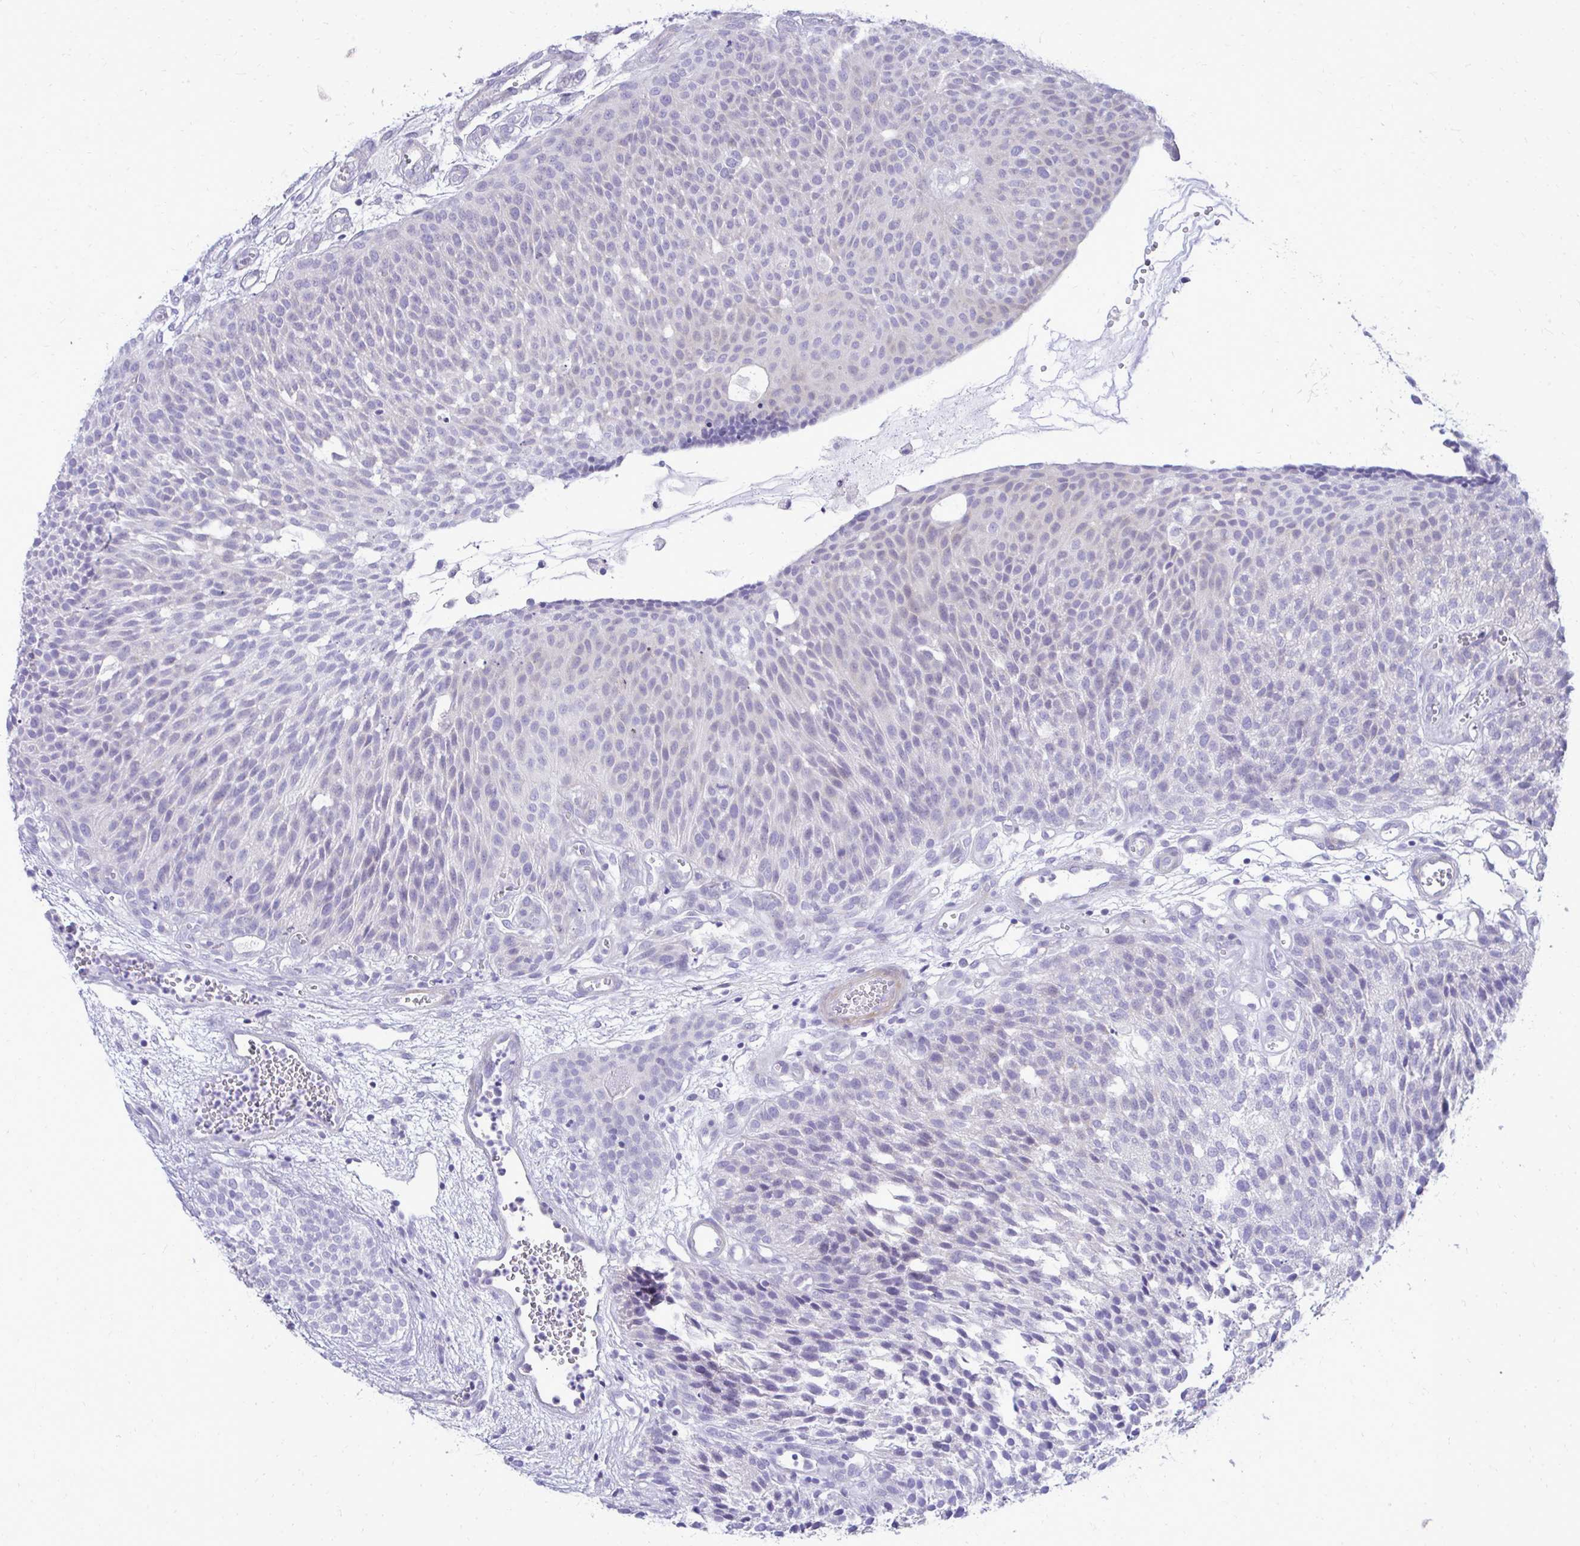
{"staining": {"intensity": "negative", "quantity": "none", "location": "none"}, "tissue": "urothelial cancer", "cell_type": "Tumor cells", "image_type": "cancer", "snomed": [{"axis": "morphology", "description": "Urothelial carcinoma, NOS"}, {"axis": "topography", "description": "Urinary bladder"}], "caption": "The micrograph demonstrates no staining of tumor cells in urothelial cancer.", "gene": "ANKDD1B", "patient": {"sex": "male", "age": 84}}